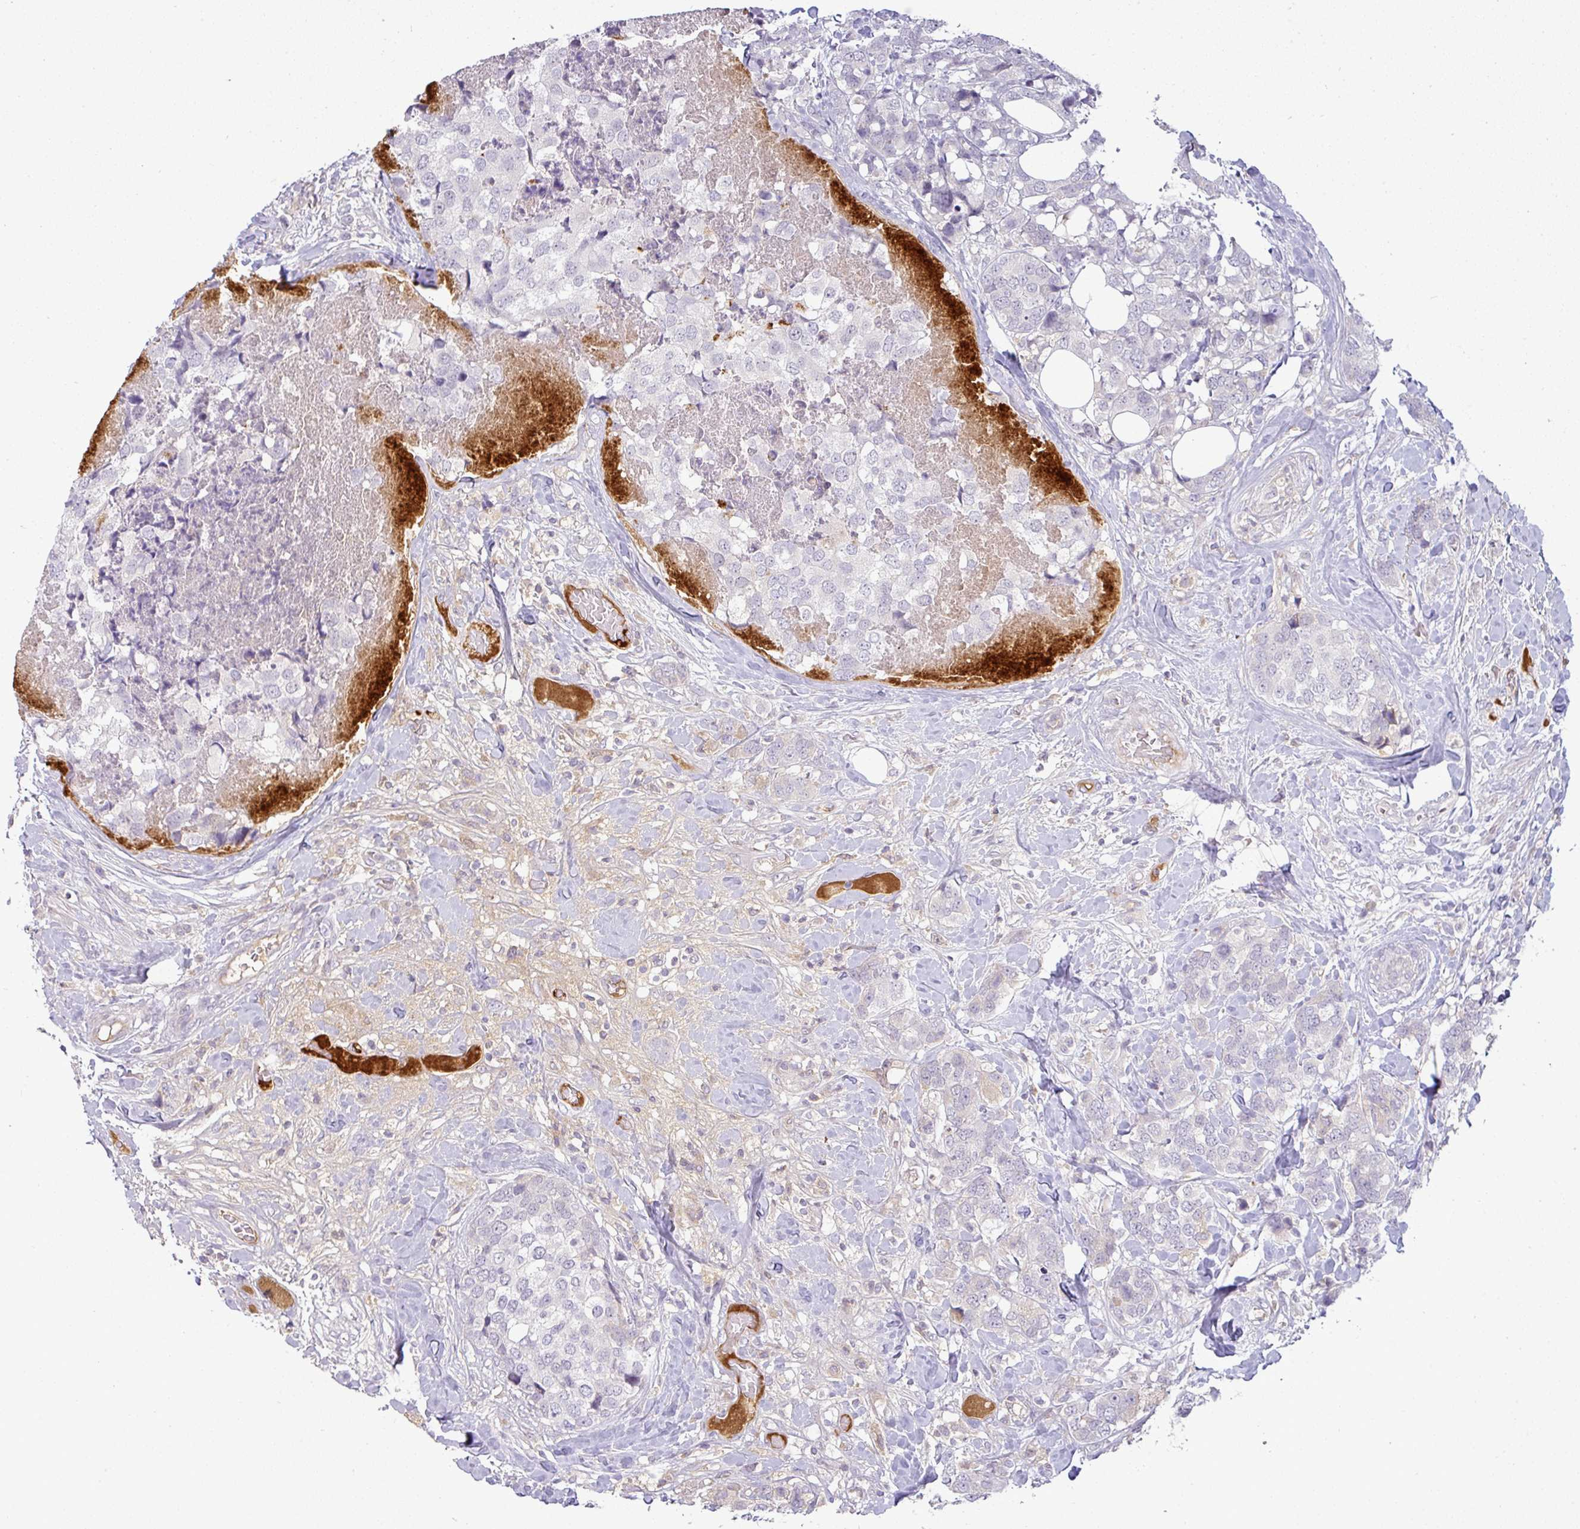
{"staining": {"intensity": "negative", "quantity": "none", "location": "none"}, "tissue": "breast cancer", "cell_type": "Tumor cells", "image_type": "cancer", "snomed": [{"axis": "morphology", "description": "Lobular carcinoma"}, {"axis": "topography", "description": "Breast"}], "caption": "IHC photomicrograph of neoplastic tissue: breast cancer stained with DAB (3,3'-diaminobenzidine) exhibits no significant protein staining in tumor cells.", "gene": "APOM", "patient": {"sex": "female", "age": 59}}